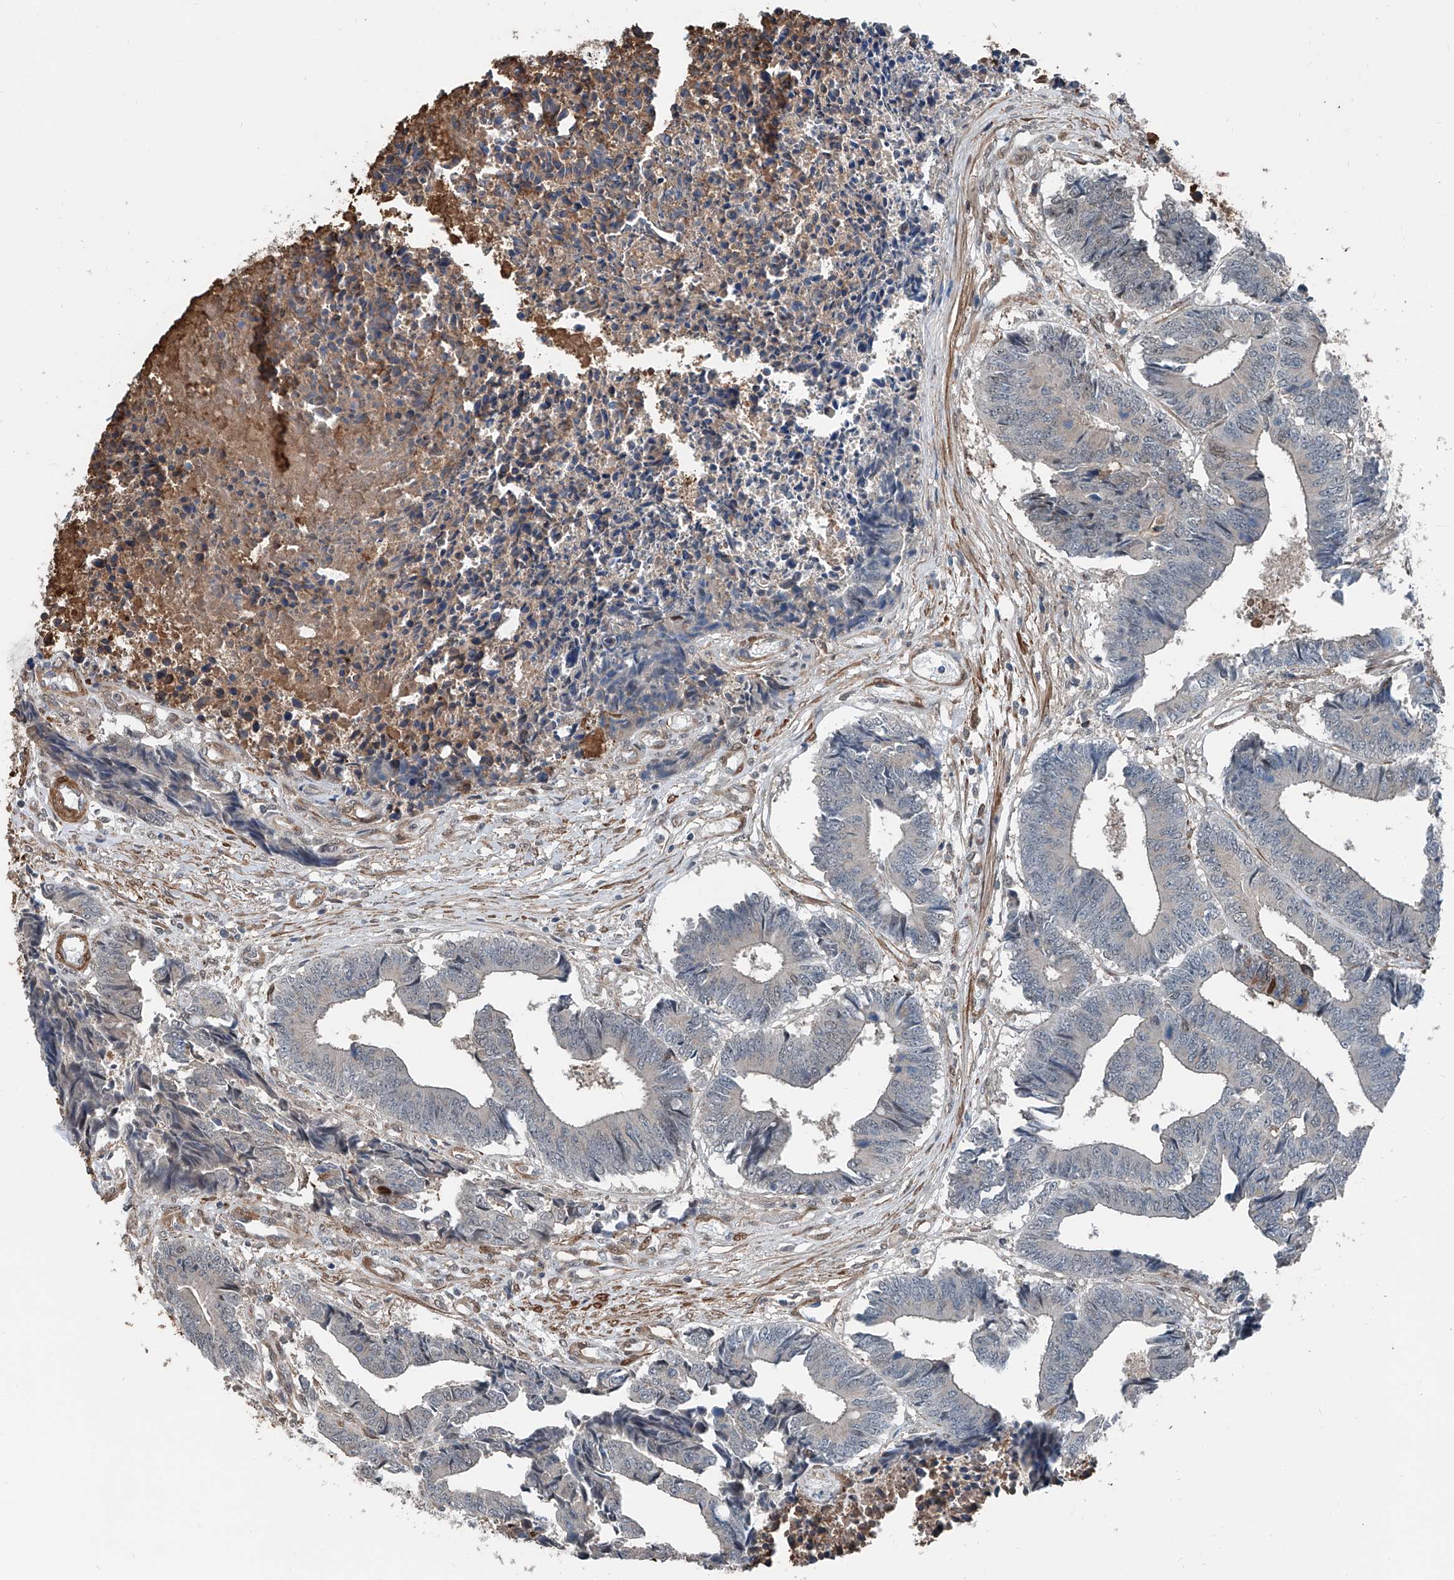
{"staining": {"intensity": "weak", "quantity": "<25%", "location": "cytoplasmic/membranous"}, "tissue": "colorectal cancer", "cell_type": "Tumor cells", "image_type": "cancer", "snomed": [{"axis": "morphology", "description": "Adenocarcinoma, NOS"}, {"axis": "topography", "description": "Rectum"}], "caption": "Immunohistochemical staining of colorectal adenocarcinoma displays no significant expression in tumor cells.", "gene": "HSPA6", "patient": {"sex": "male", "age": 84}}